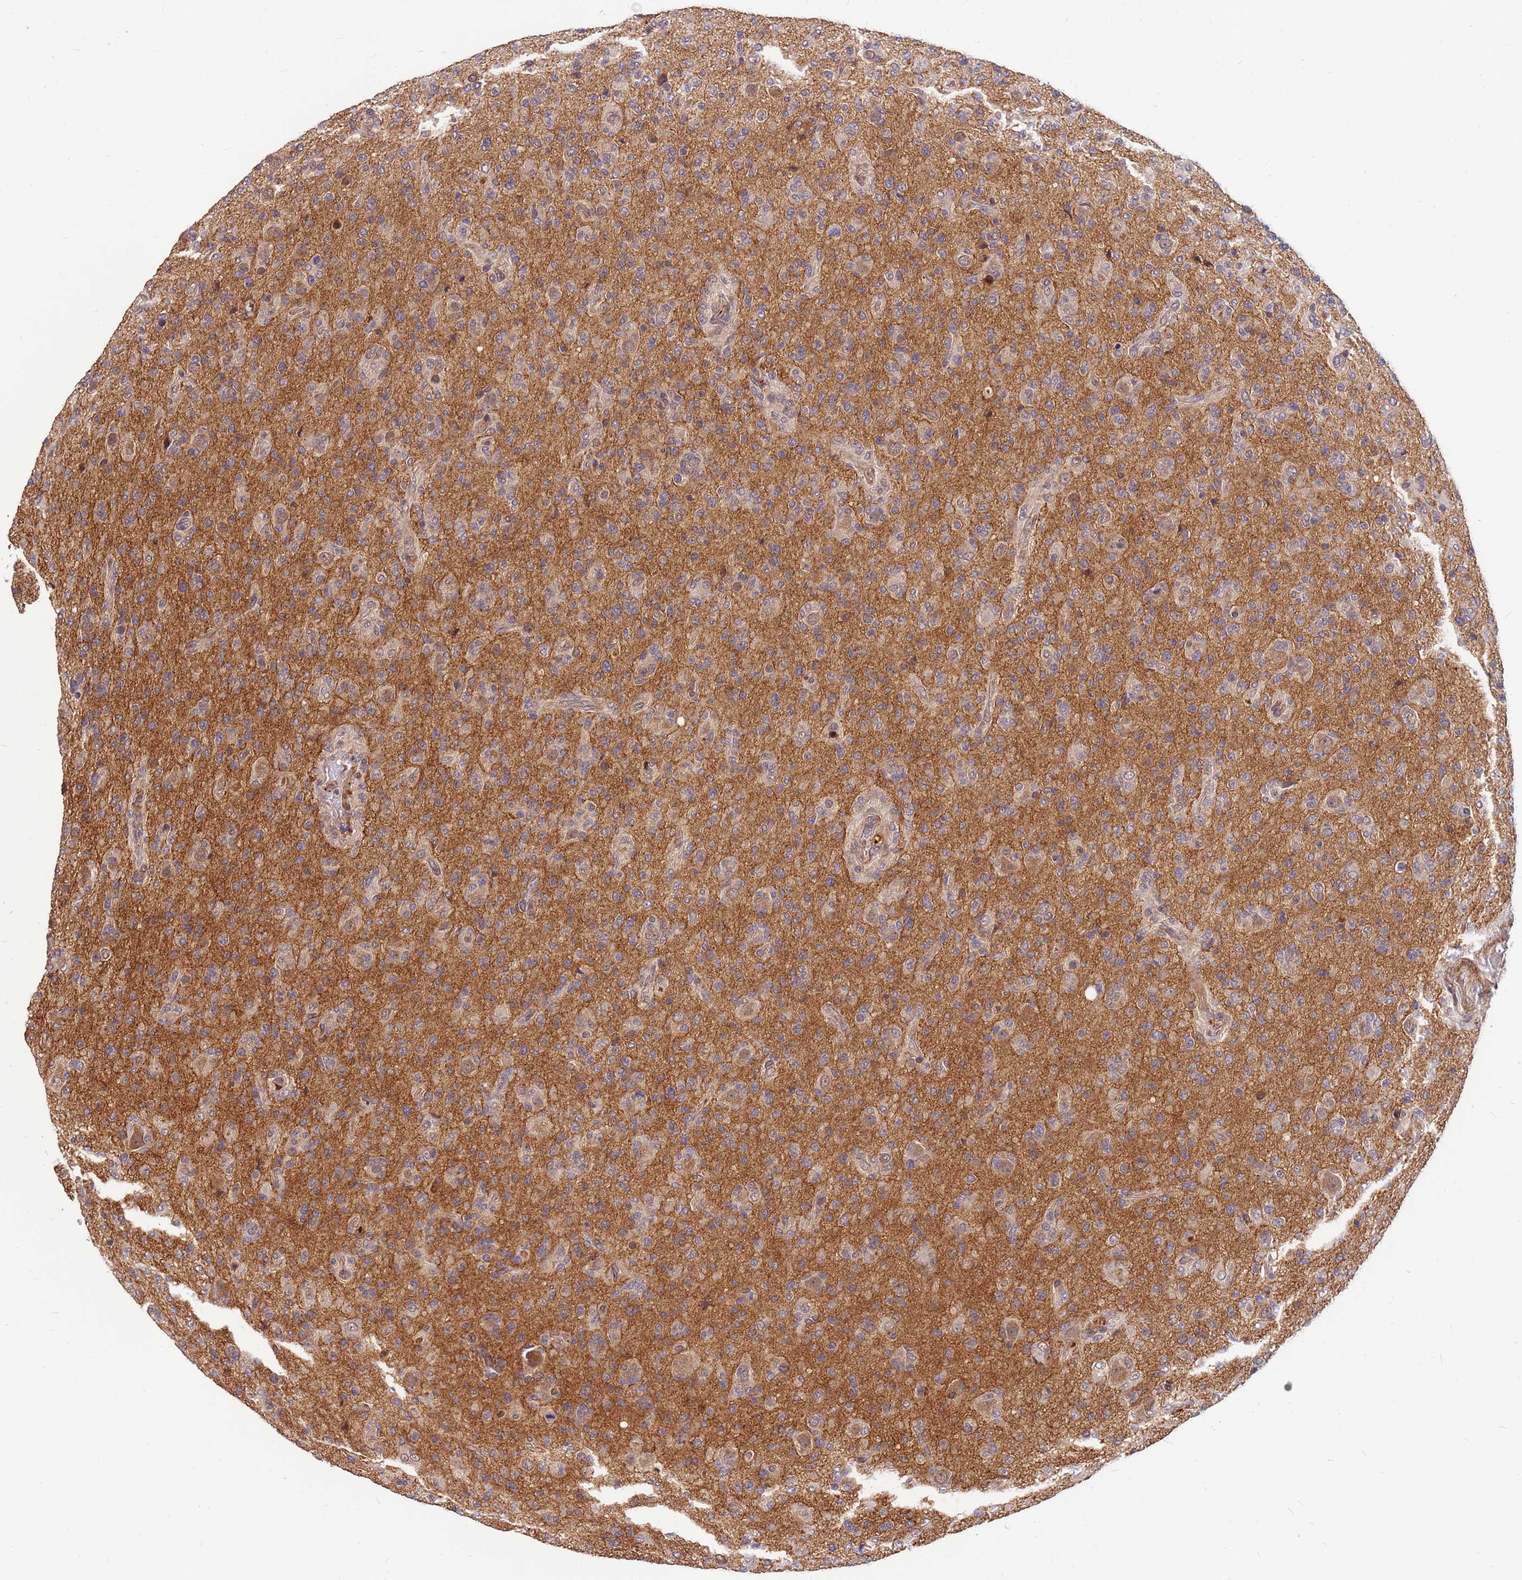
{"staining": {"intensity": "weak", "quantity": "<25%", "location": "cytoplasmic/membranous"}, "tissue": "glioma", "cell_type": "Tumor cells", "image_type": "cancer", "snomed": [{"axis": "morphology", "description": "Glioma, malignant, High grade"}, {"axis": "topography", "description": "Brain"}], "caption": "A photomicrograph of human glioma is negative for staining in tumor cells.", "gene": "DUS4L", "patient": {"sex": "female", "age": 57}}